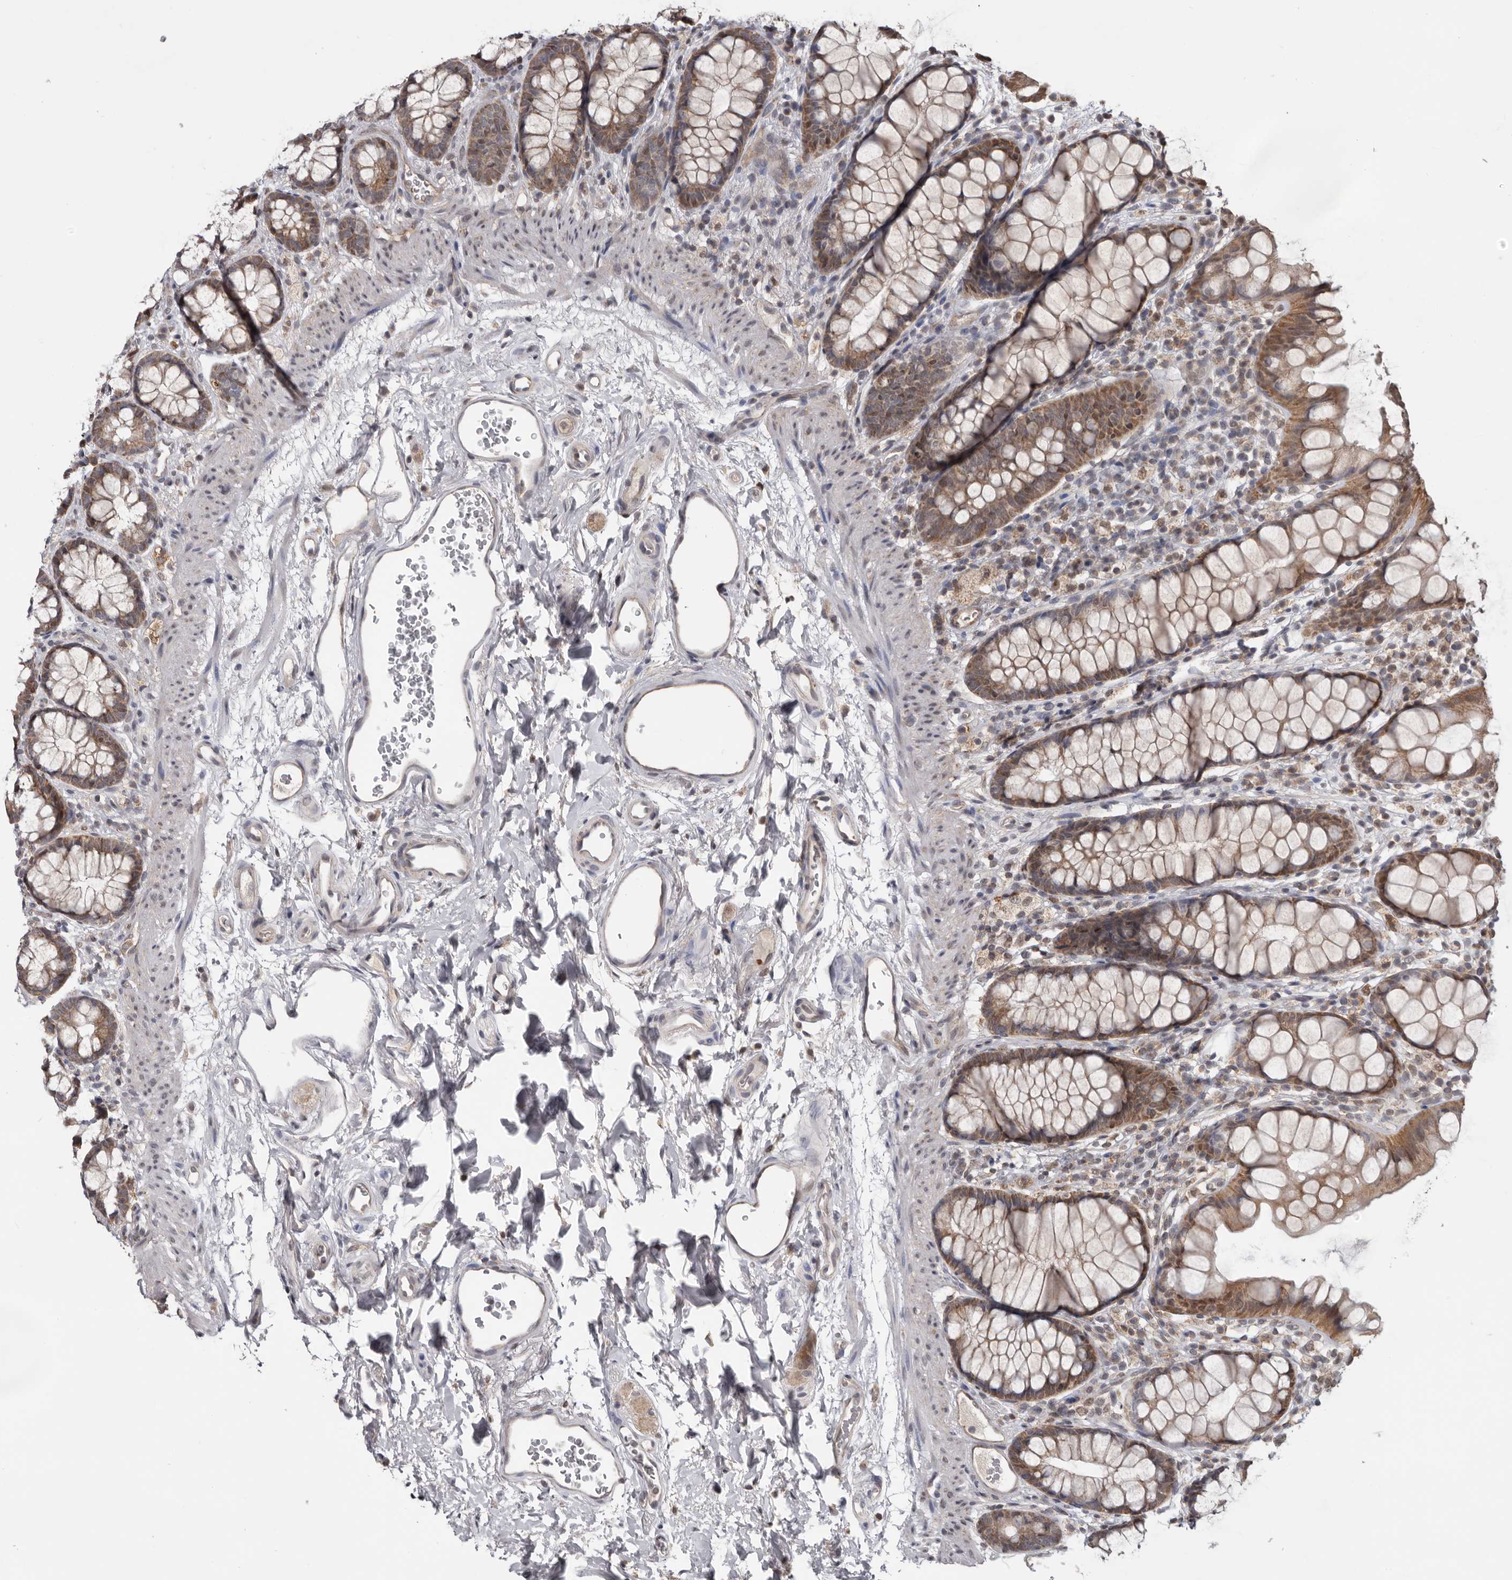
{"staining": {"intensity": "moderate", "quantity": ">75%", "location": "cytoplasmic/membranous"}, "tissue": "rectum", "cell_type": "Glandular cells", "image_type": "normal", "snomed": [{"axis": "morphology", "description": "Normal tissue, NOS"}, {"axis": "topography", "description": "Rectum"}], "caption": "A medium amount of moderate cytoplasmic/membranous positivity is identified in about >75% of glandular cells in normal rectum. (DAB = brown stain, brightfield microscopy at high magnification).", "gene": "MOGAT2", "patient": {"sex": "female", "age": 65}}